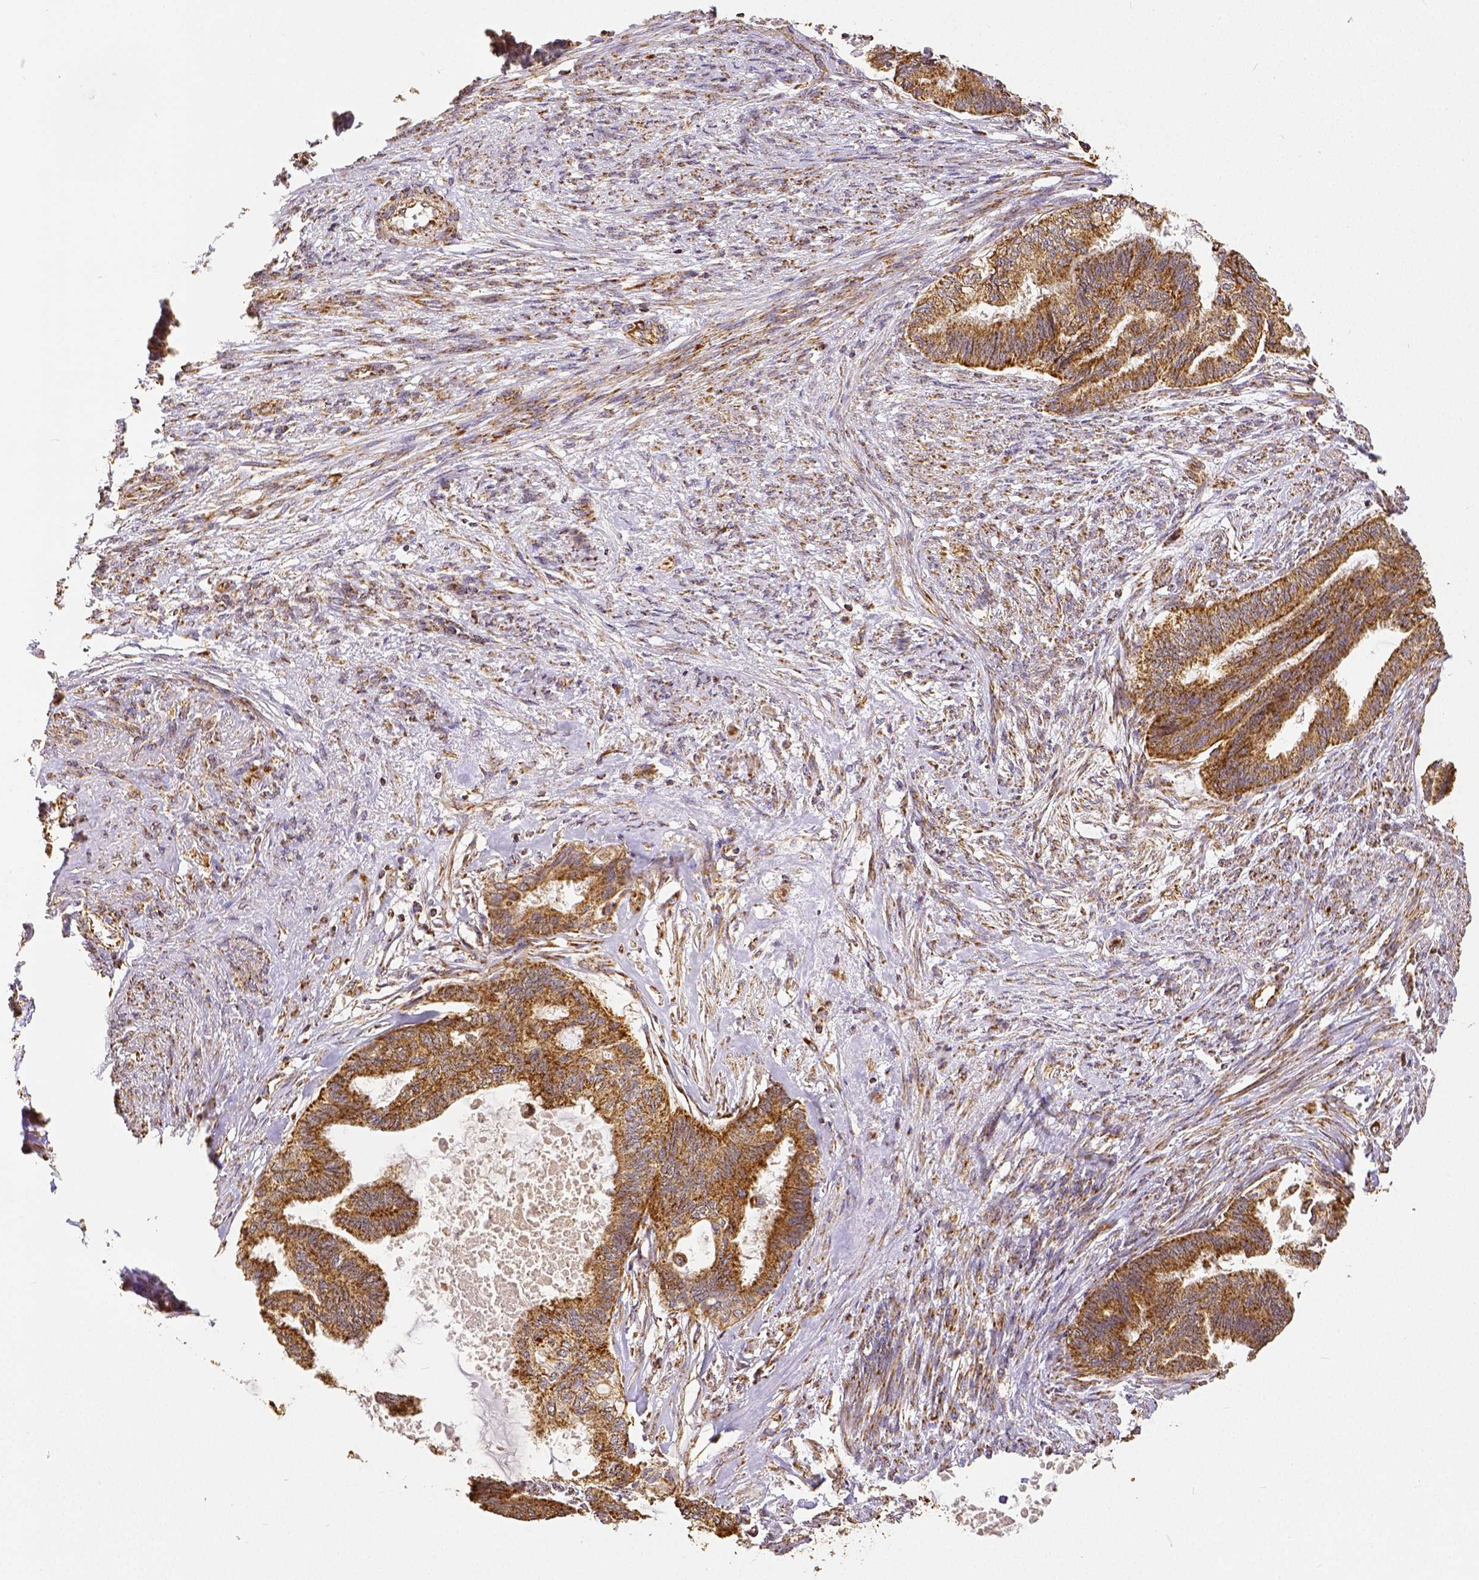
{"staining": {"intensity": "moderate", "quantity": ">75%", "location": "cytoplasmic/membranous"}, "tissue": "endometrial cancer", "cell_type": "Tumor cells", "image_type": "cancer", "snomed": [{"axis": "morphology", "description": "Adenocarcinoma, NOS"}, {"axis": "topography", "description": "Endometrium"}], "caption": "Immunohistochemistry (IHC) of adenocarcinoma (endometrial) exhibits medium levels of moderate cytoplasmic/membranous staining in approximately >75% of tumor cells.", "gene": "SDHB", "patient": {"sex": "female", "age": 86}}